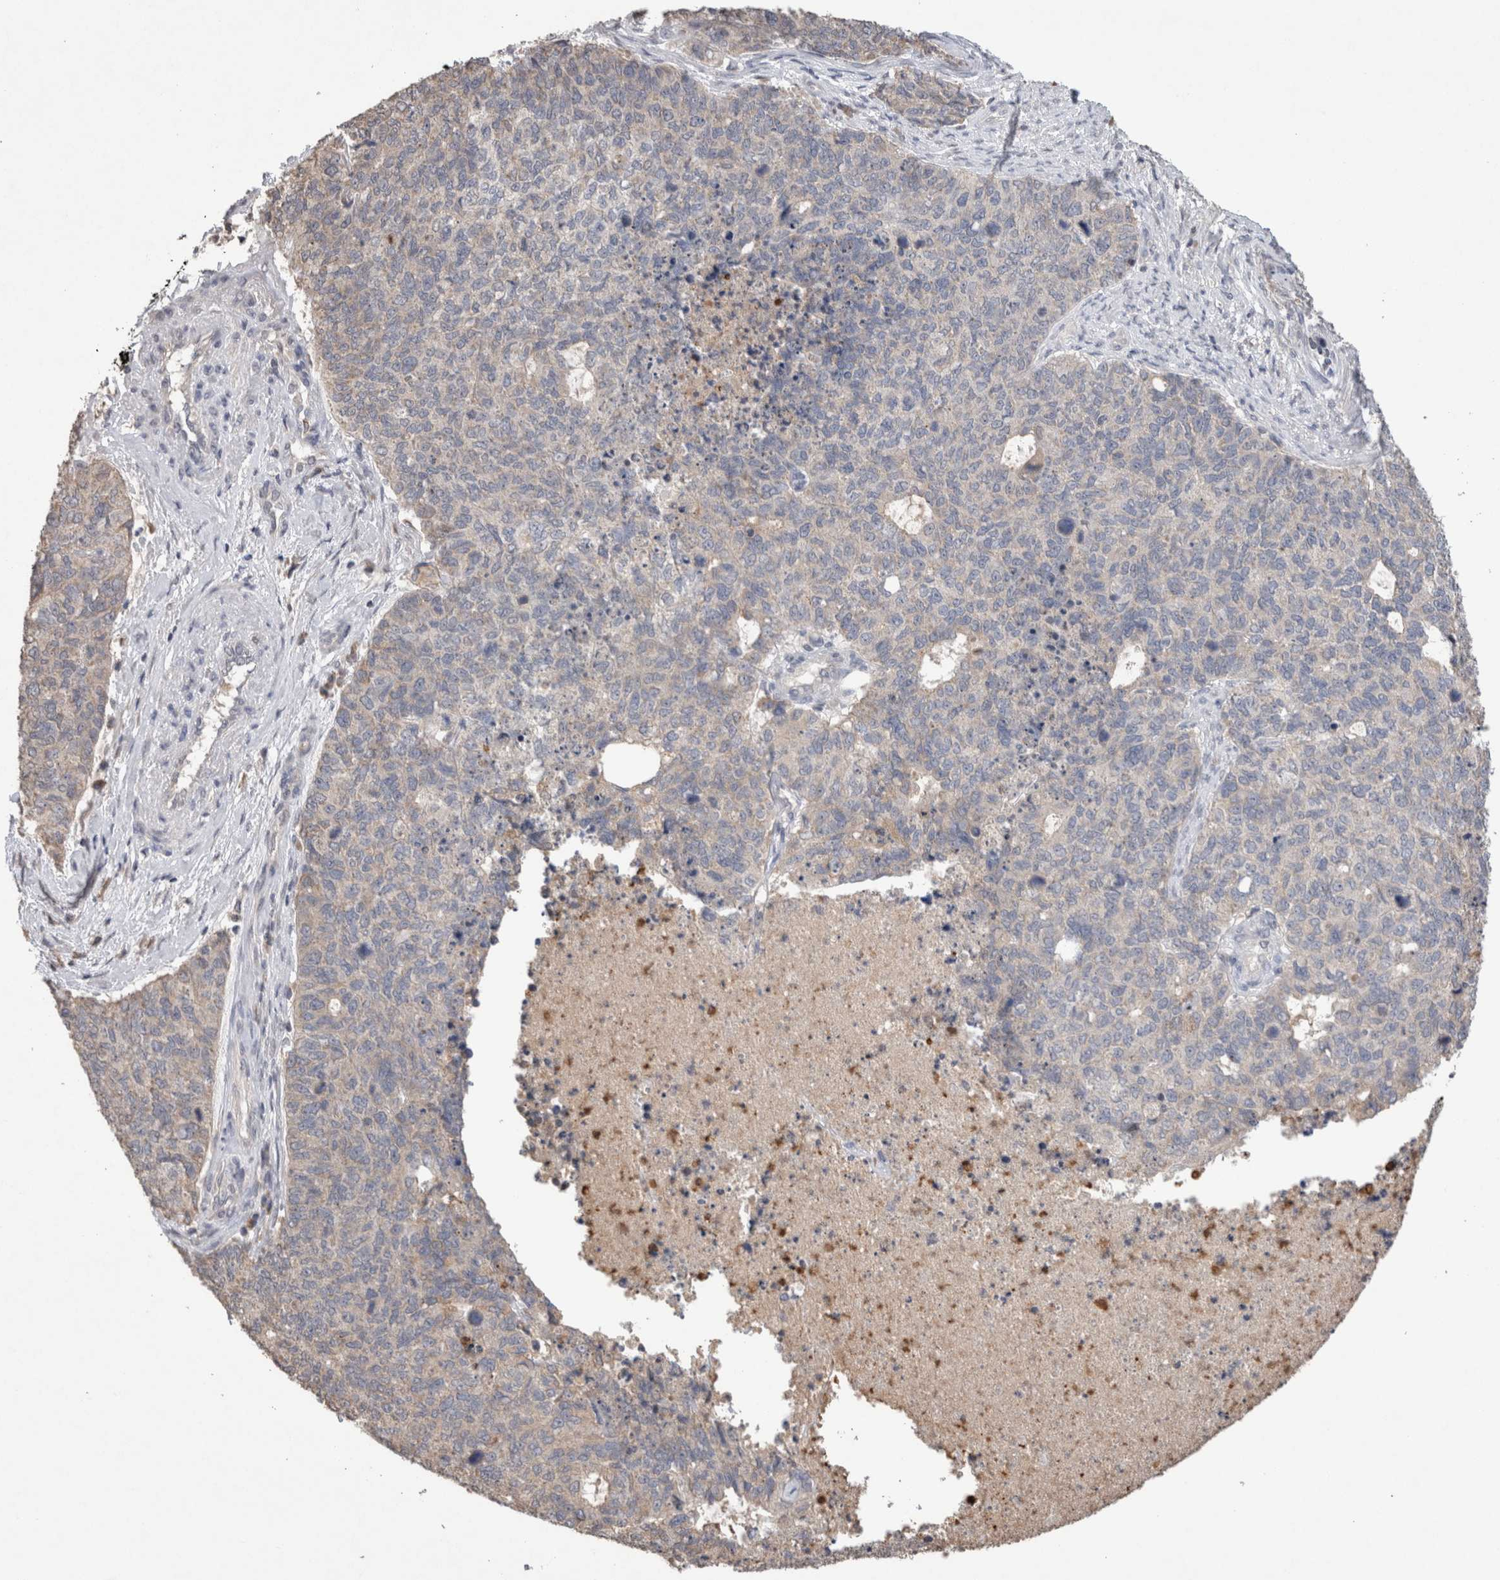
{"staining": {"intensity": "negative", "quantity": "none", "location": "none"}, "tissue": "cervical cancer", "cell_type": "Tumor cells", "image_type": "cancer", "snomed": [{"axis": "morphology", "description": "Squamous cell carcinoma, NOS"}, {"axis": "topography", "description": "Cervix"}], "caption": "An image of human cervical cancer (squamous cell carcinoma) is negative for staining in tumor cells.", "gene": "FABP7", "patient": {"sex": "female", "age": 63}}